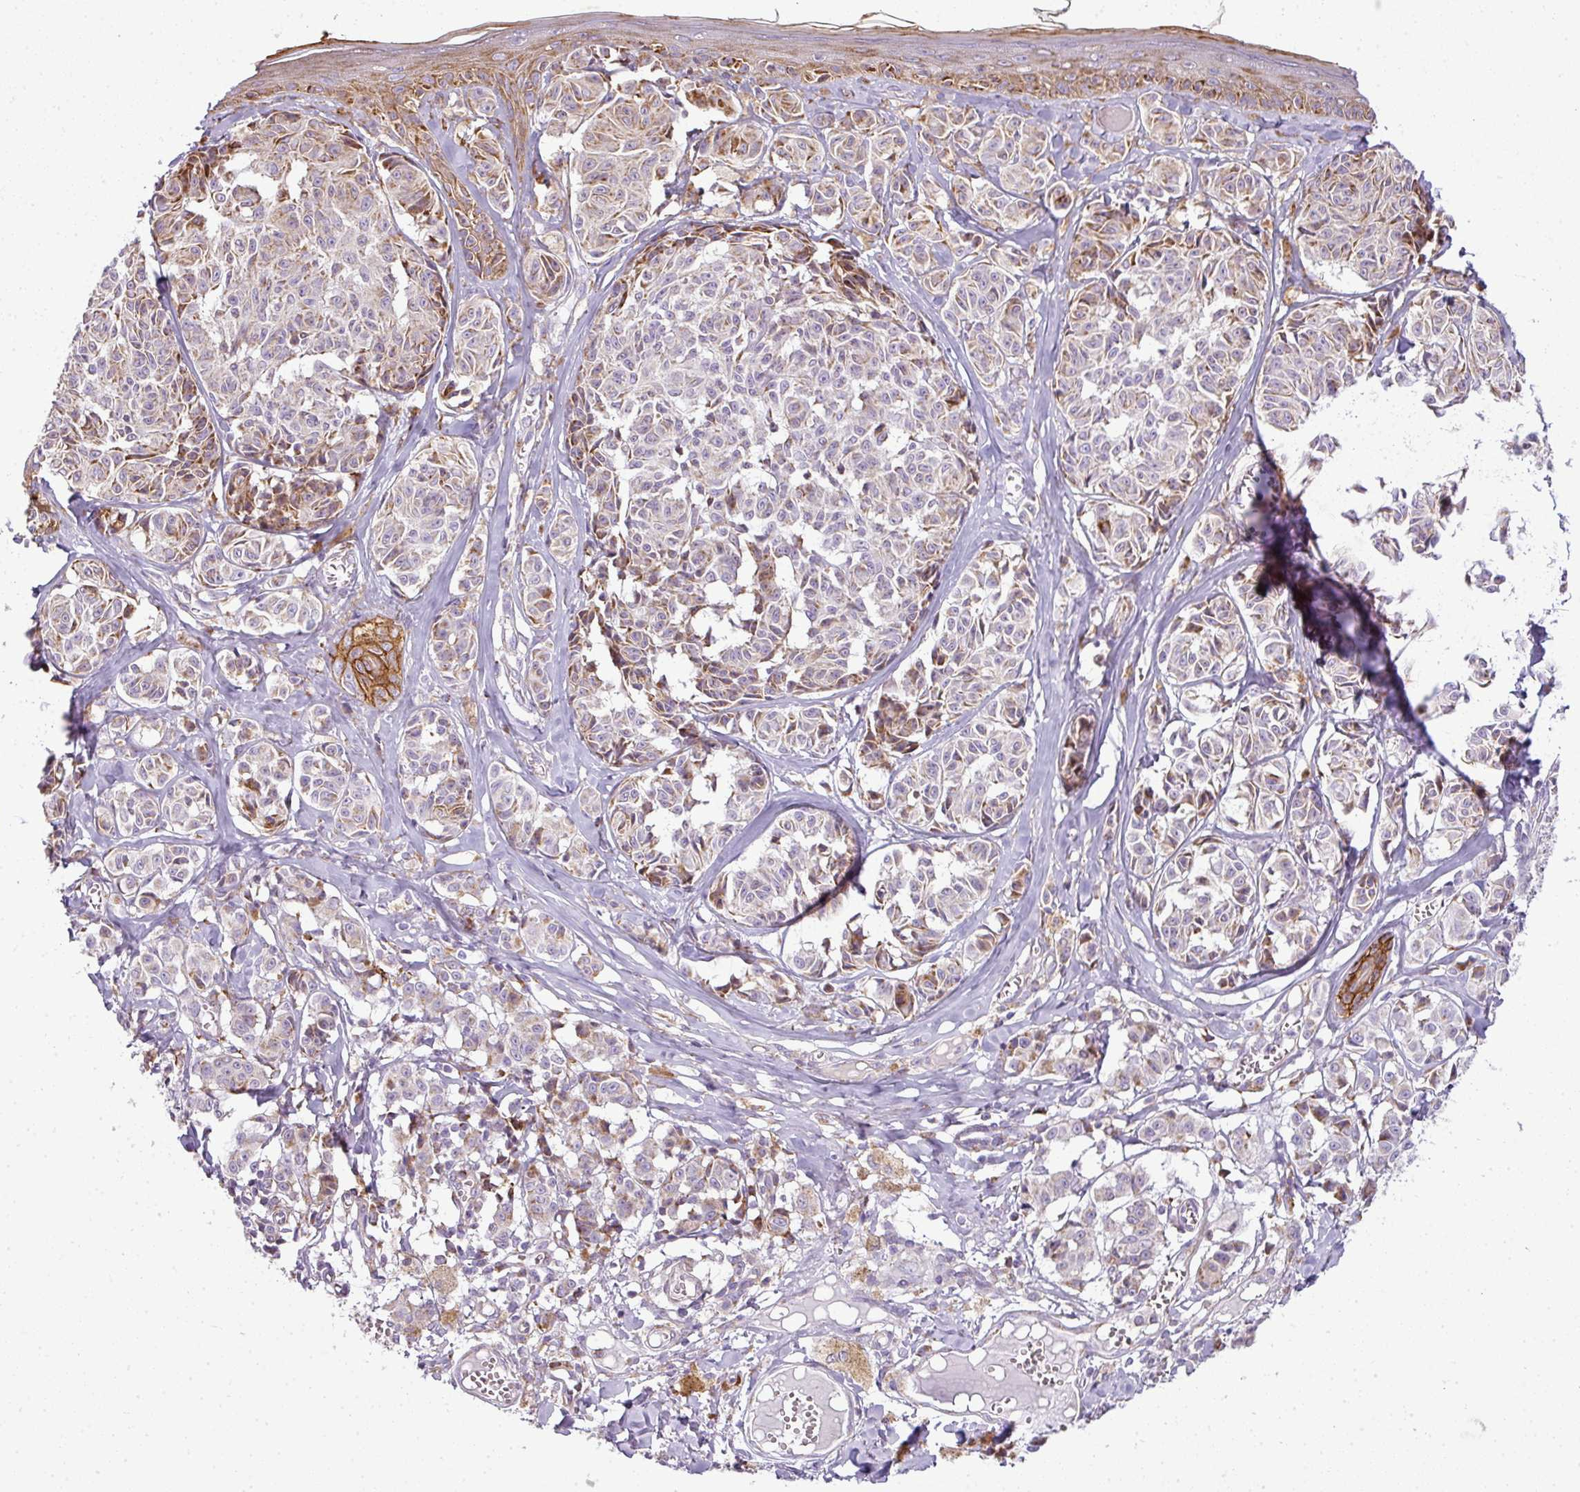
{"staining": {"intensity": "moderate", "quantity": "25%-75%", "location": "cytoplasmic/membranous"}, "tissue": "melanoma", "cell_type": "Tumor cells", "image_type": "cancer", "snomed": [{"axis": "morphology", "description": "Malignant melanoma, NOS"}, {"axis": "topography", "description": "Skin"}], "caption": "About 25%-75% of tumor cells in human malignant melanoma exhibit moderate cytoplasmic/membranous protein staining as visualized by brown immunohistochemical staining.", "gene": "ANKRD18A", "patient": {"sex": "female", "age": 43}}